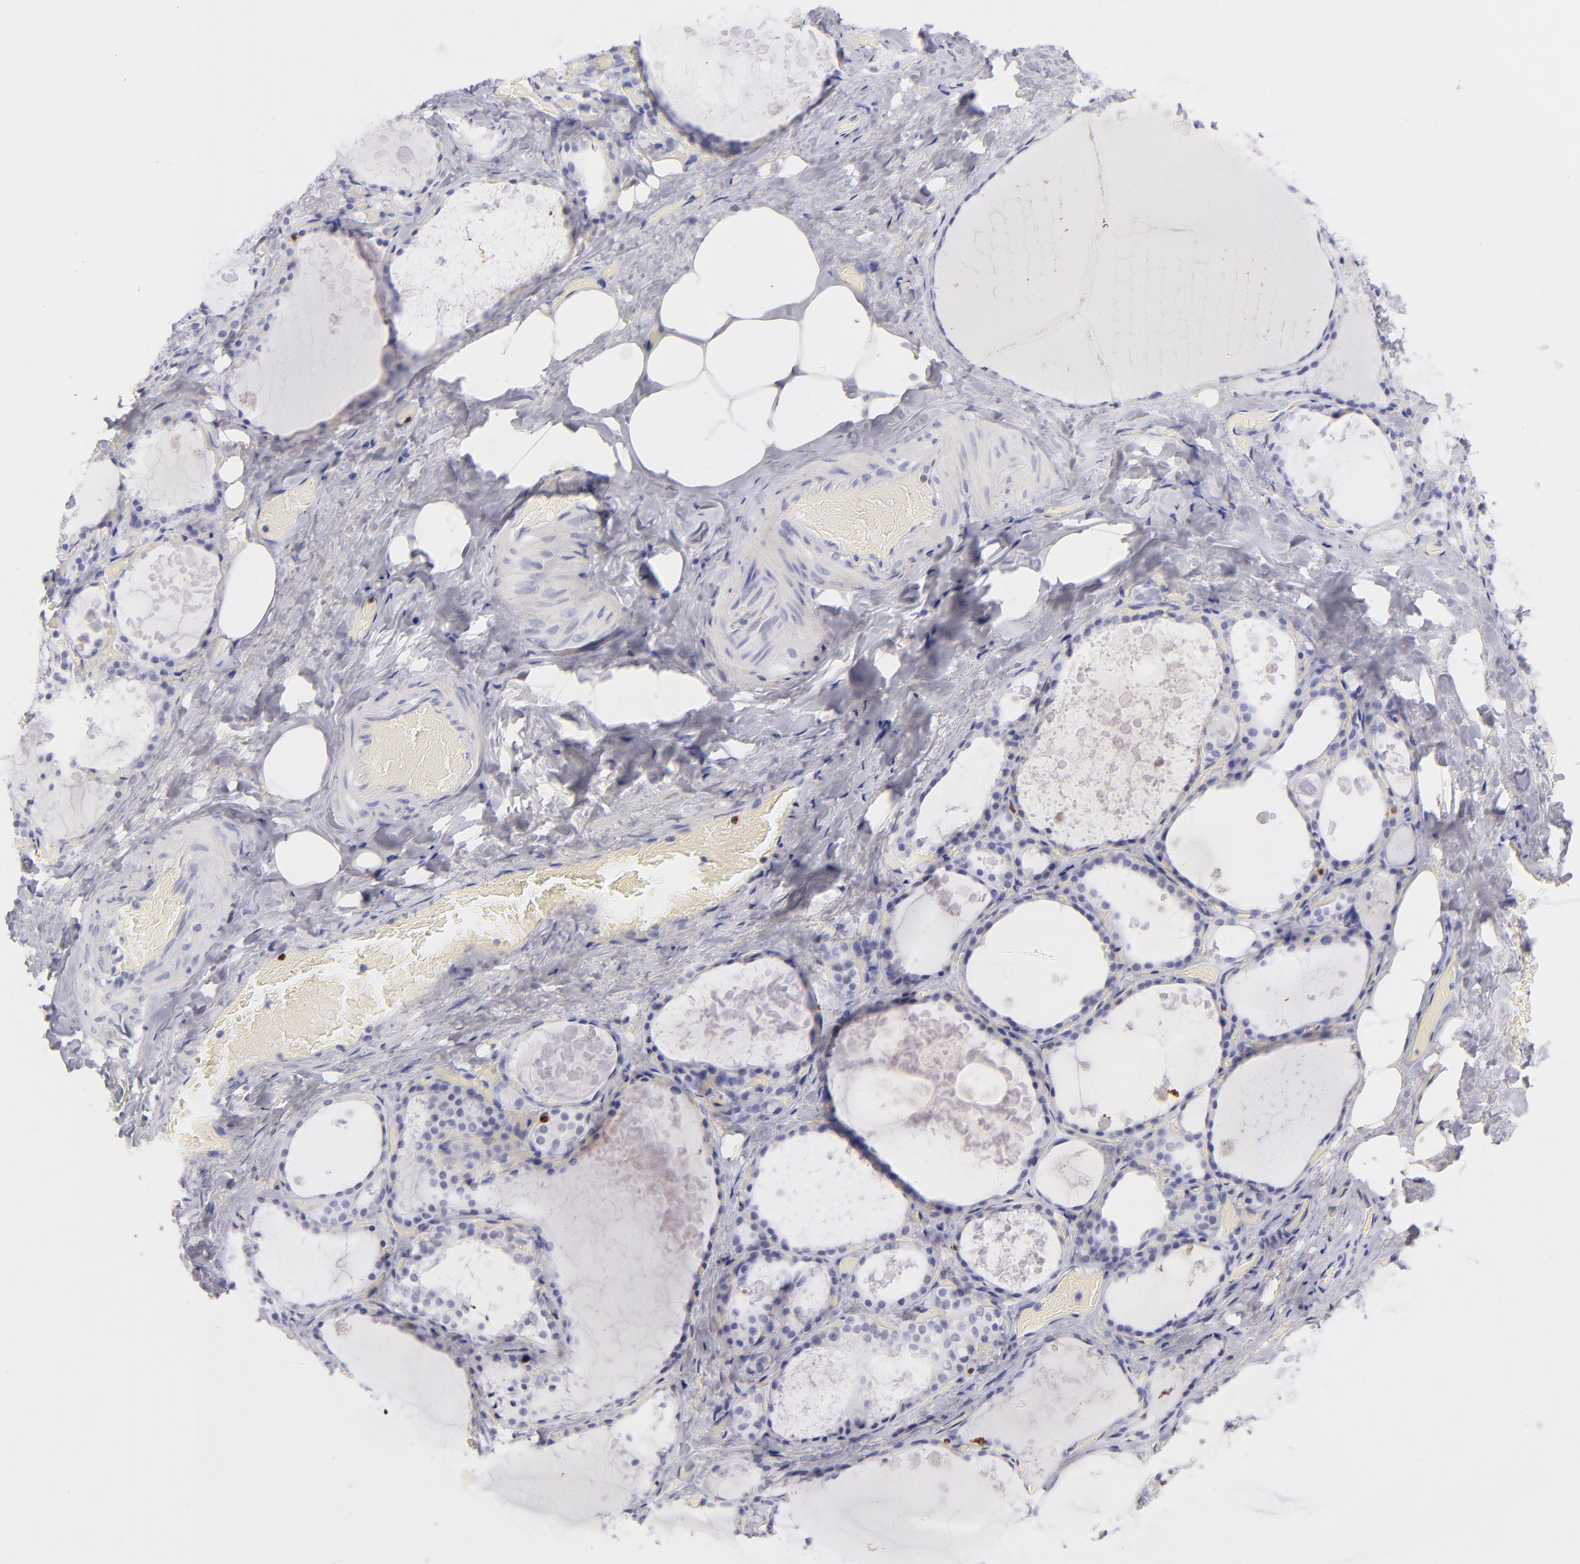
{"staining": {"intensity": "negative", "quantity": "none", "location": "none"}, "tissue": "thyroid gland", "cell_type": "Glandular cells", "image_type": "normal", "snomed": [{"axis": "morphology", "description": "Normal tissue, NOS"}, {"axis": "topography", "description": "Thyroid gland"}], "caption": "This is an immunohistochemistry (IHC) micrograph of normal thyroid gland. There is no positivity in glandular cells.", "gene": "PRF1", "patient": {"sex": "male", "age": 61}}